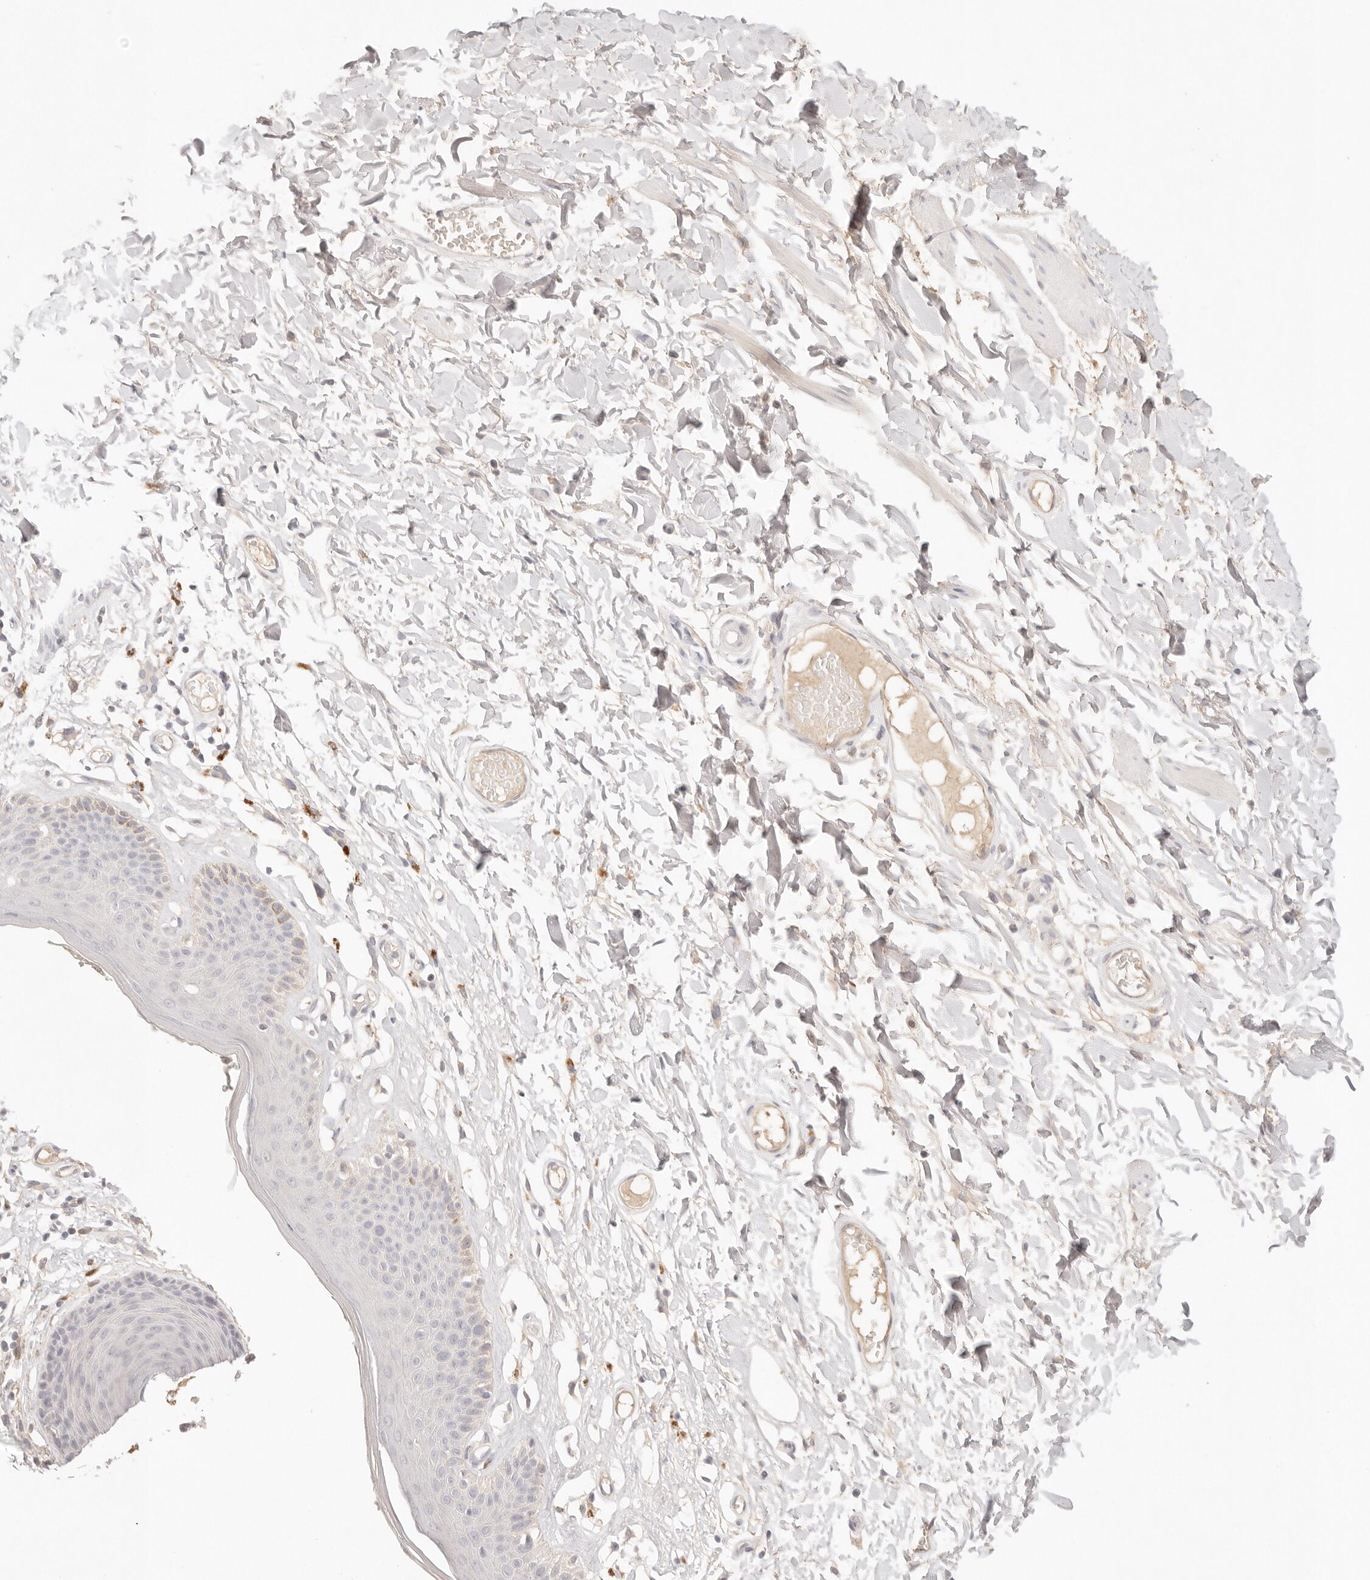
{"staining": {"intensity": "moderate", "quantity": "<25%", "location": "cytoplasmic/membranous"}, "tissue": "skin", "cell_type": "Epidermal cells", "image_type": "normal", "snomed": [{"axis": "morphology", "description": "Normal tissue, NOS"}, {"axis": "topography", "description": "Vulva"}], "caption": "DAB (3,3'-diaminobenzidine) immunohistochemical staining of normal skin demonstrates moderate cytoplasmic/membranous protein expression in about <25% of epidermal cells. Immunohistochemistry stains the protein of interest in brown and the nuclei are stained blue.", "gene": "SPHK1", "patient": {"sex": "female", "age": 73}}